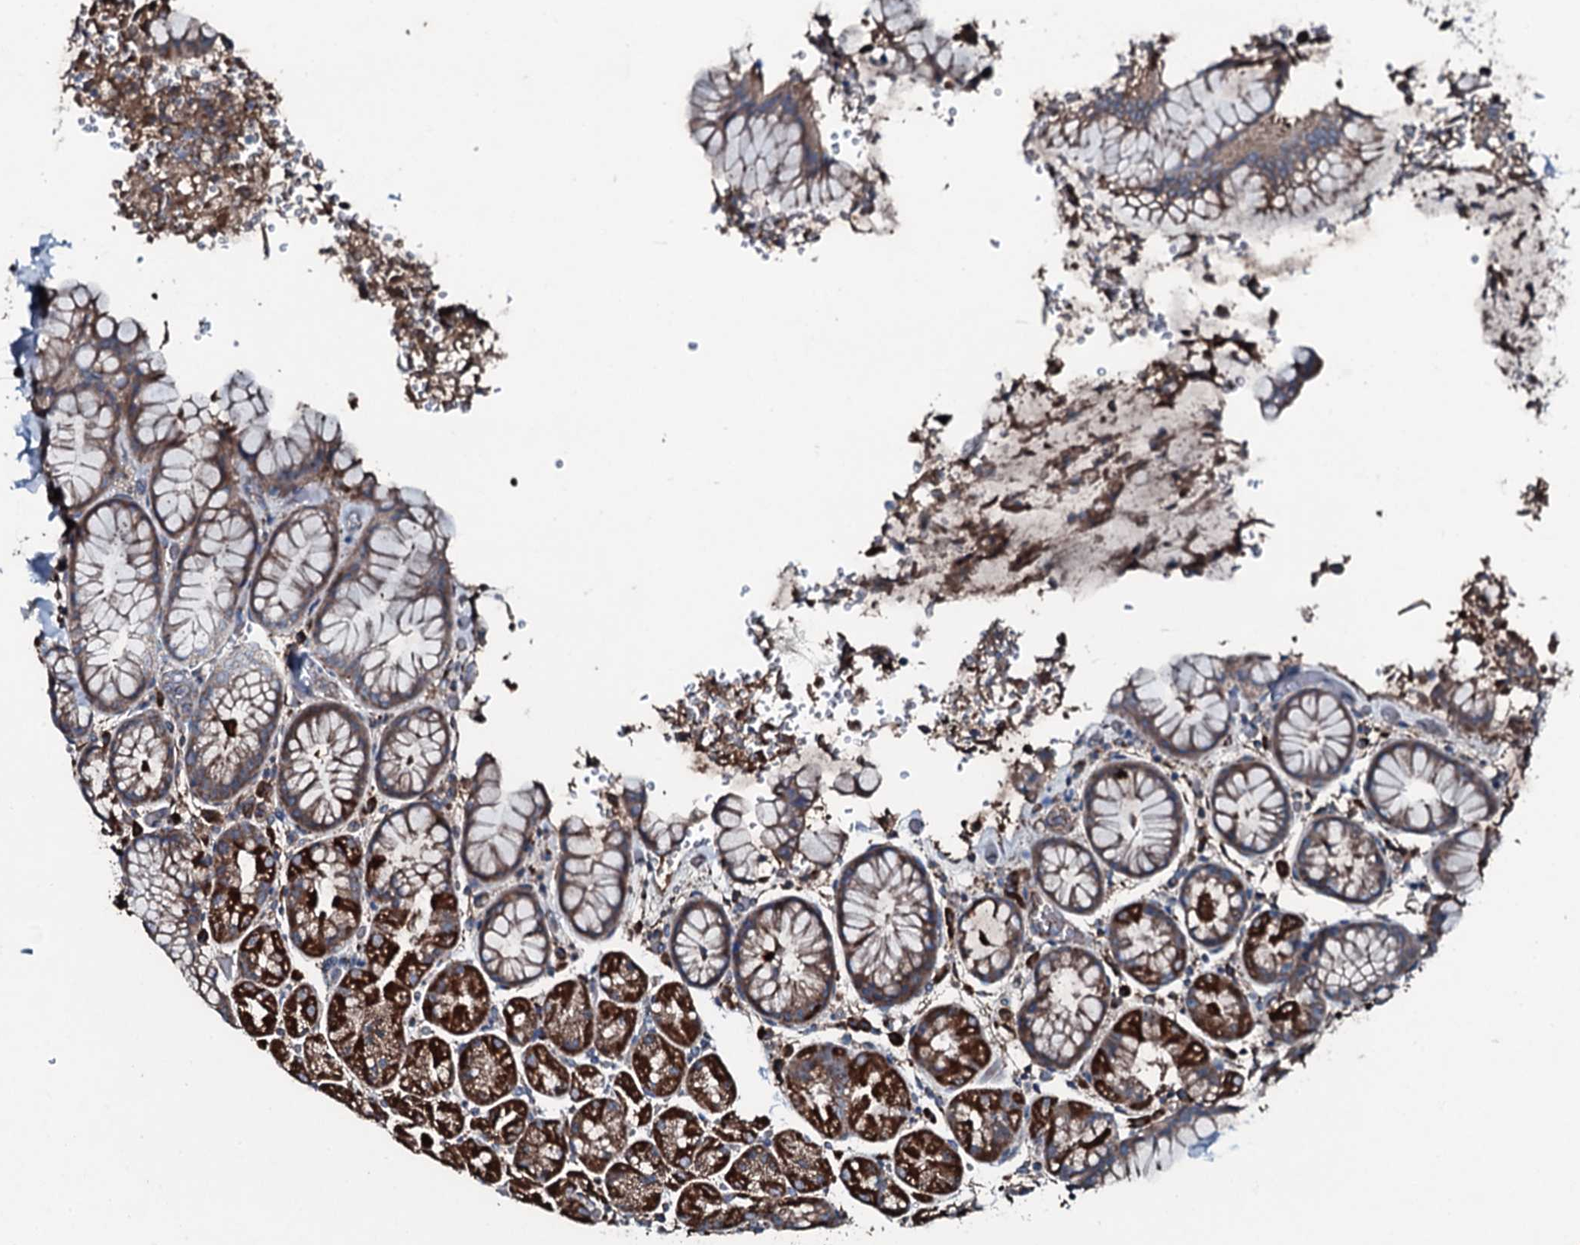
{"staining": {"intensity": "strong", "quantity": "25%-75%", "location": "cytoplasmic/membranous"}, "tissue": "stomach", "cell_type": "Glandular cells", "image_type": "normal", "snomed": [{"axis": "morphology", "description": "Normal tissue, NOS"}, {"axis": "topography", "description": "Stomach, upper"}, {"axis": "topography", "description": "Stomach, lower"}], "caption": "Immunohistochemical staining of normal stomach shows strong cytoplasmic/membranous protein positivity in about 25%-75% of glandular cells.", "gene": "ACSS3", "patient": {"sex": "male", "age": 67}}